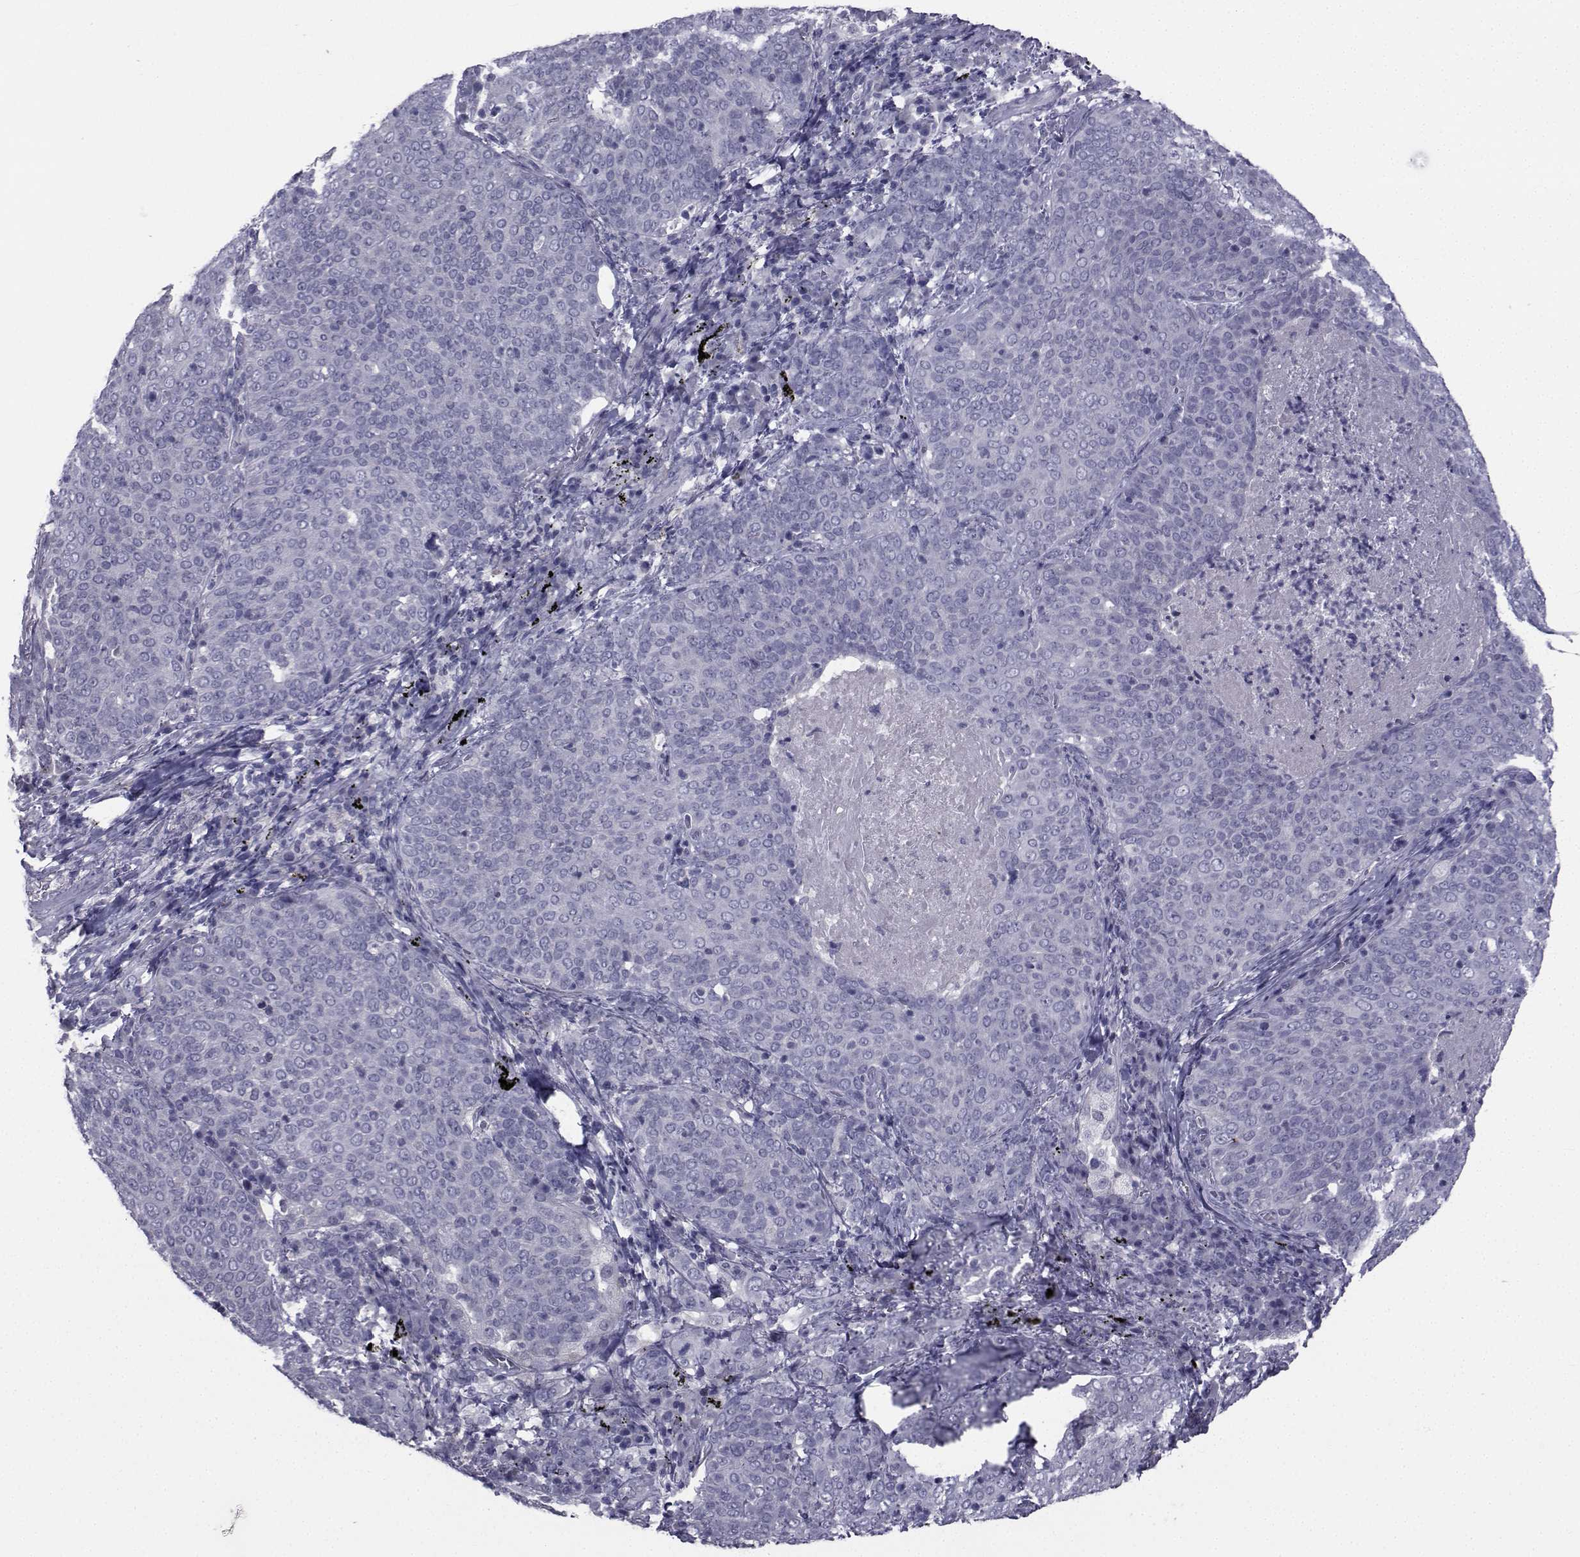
{"staining": {"intensity": "negative", "quantity": "none", "location": "none"}, "tissue": "lung cancer", "cell_type": "Tumor cells", "image_type": "cancer", "snomed": [{"axis": "morphology", "description": "Squamous cell carcinoma, NOS"}, {"axis": "topography", "description": "Lung"}], "caption": "The IHC image has no significant expression in tumor cells of lung cancer (squamous cell carcinoma) tissue. (DAB (3,3'-diaminobenzidine) immunohistochemistry visualized using brightfield microscopy, high magnification).", "gene": "CHRNA1", "patient": {"sex": "male", "age": 82}}